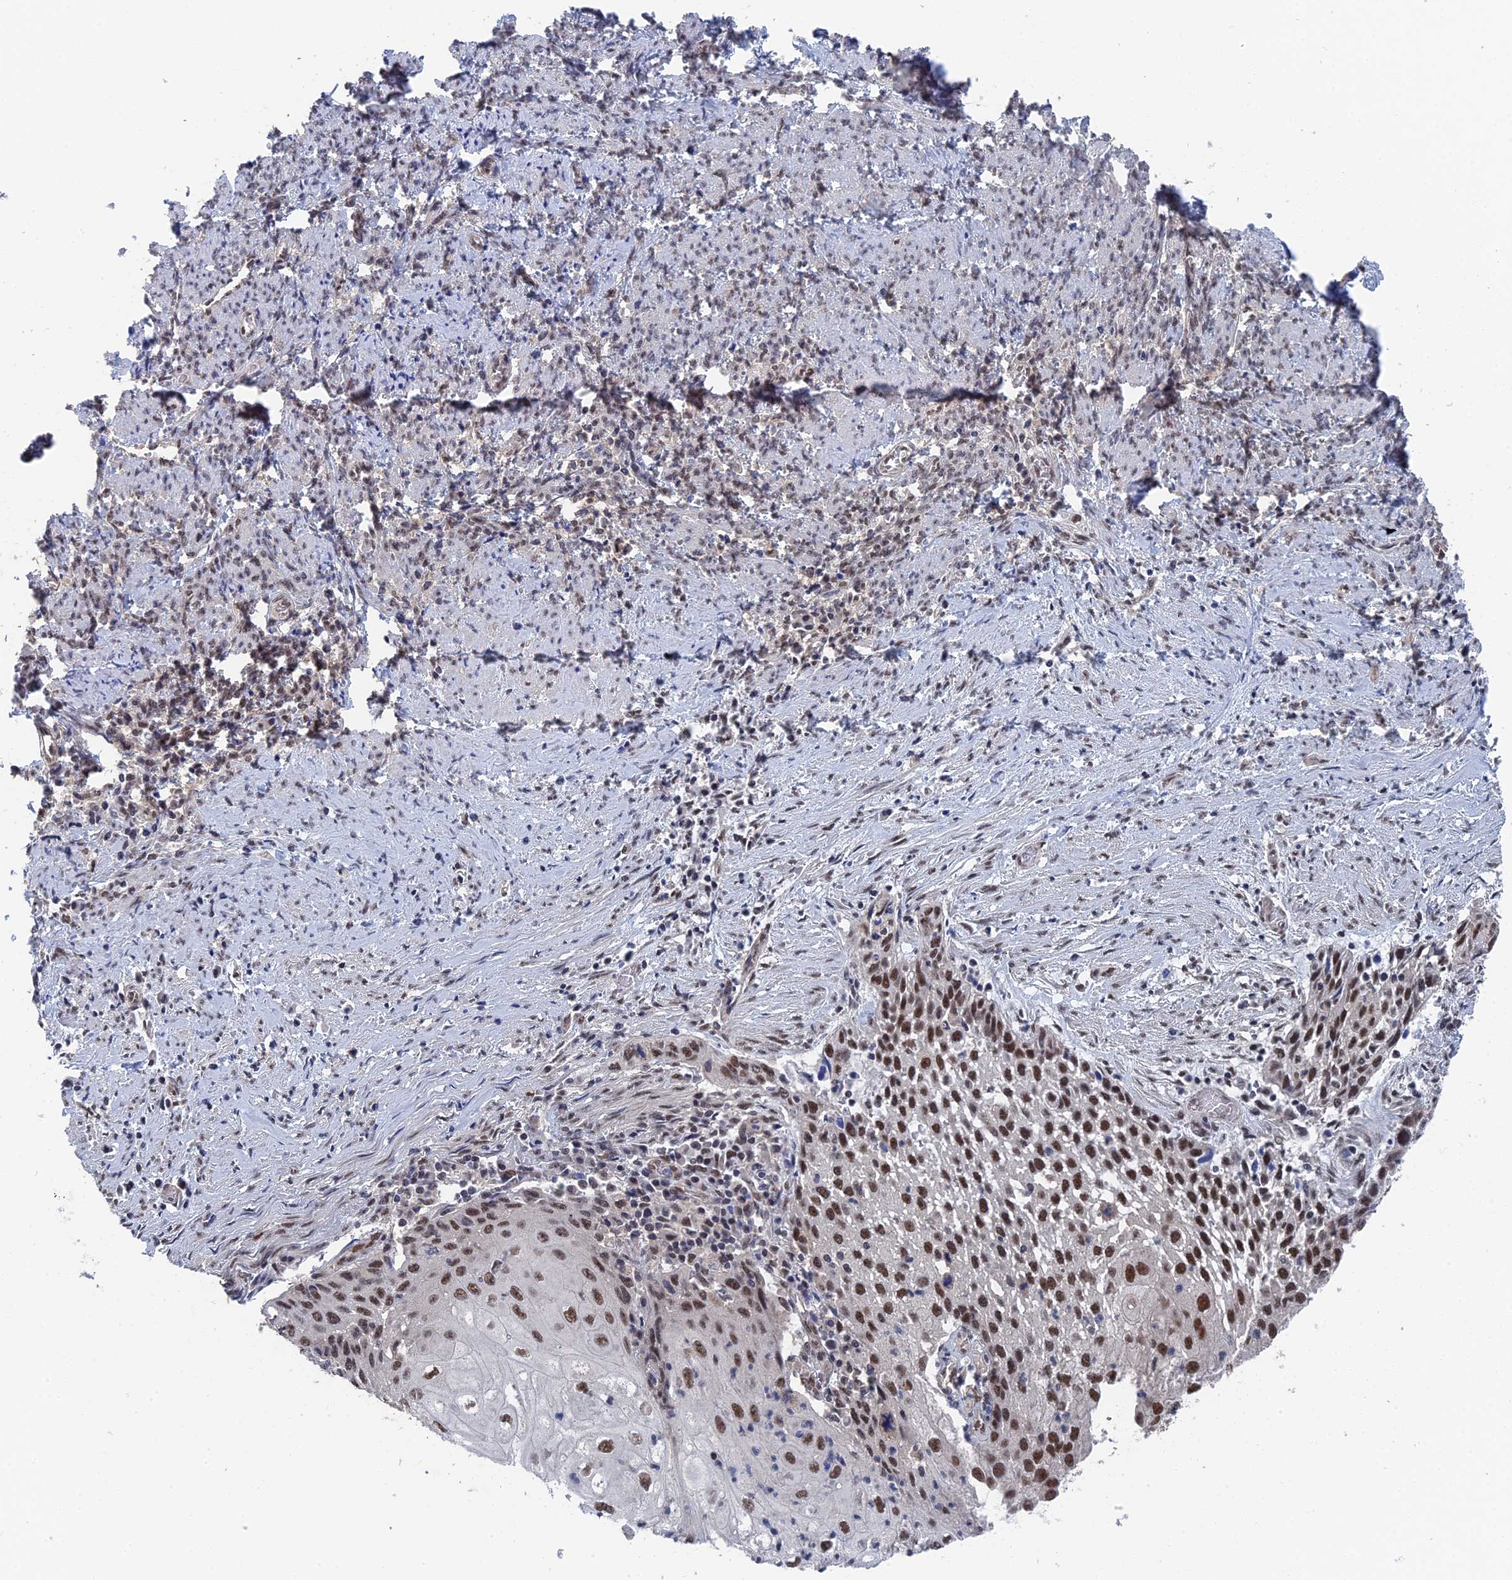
{"staining": {"intensity": "moderate", "quantity": ">75%", "location": "nuclear"}, "tissue": "cervical cancer", "cell_type": "Tumor cells", "image_type": "cancer", "snomed": [{"axis": "morphology", "description": "Squamous cell carcinoma, NOS"}, {"axis": "topography", "description": "Cervix"}], "caption": "An immunohistochemistry image of neoplastic tissue is shown. Protein staining in brown highlights moderate nuclear positivity in squamous cell carcinoma (cervical) within tumor cells. (DAB (3,3'-diaminobenzidine) = brown stain, brightfield microscopy at high magnification).", "gene": "TSSC4", "patient": {"sex": "female", "age": 67}}